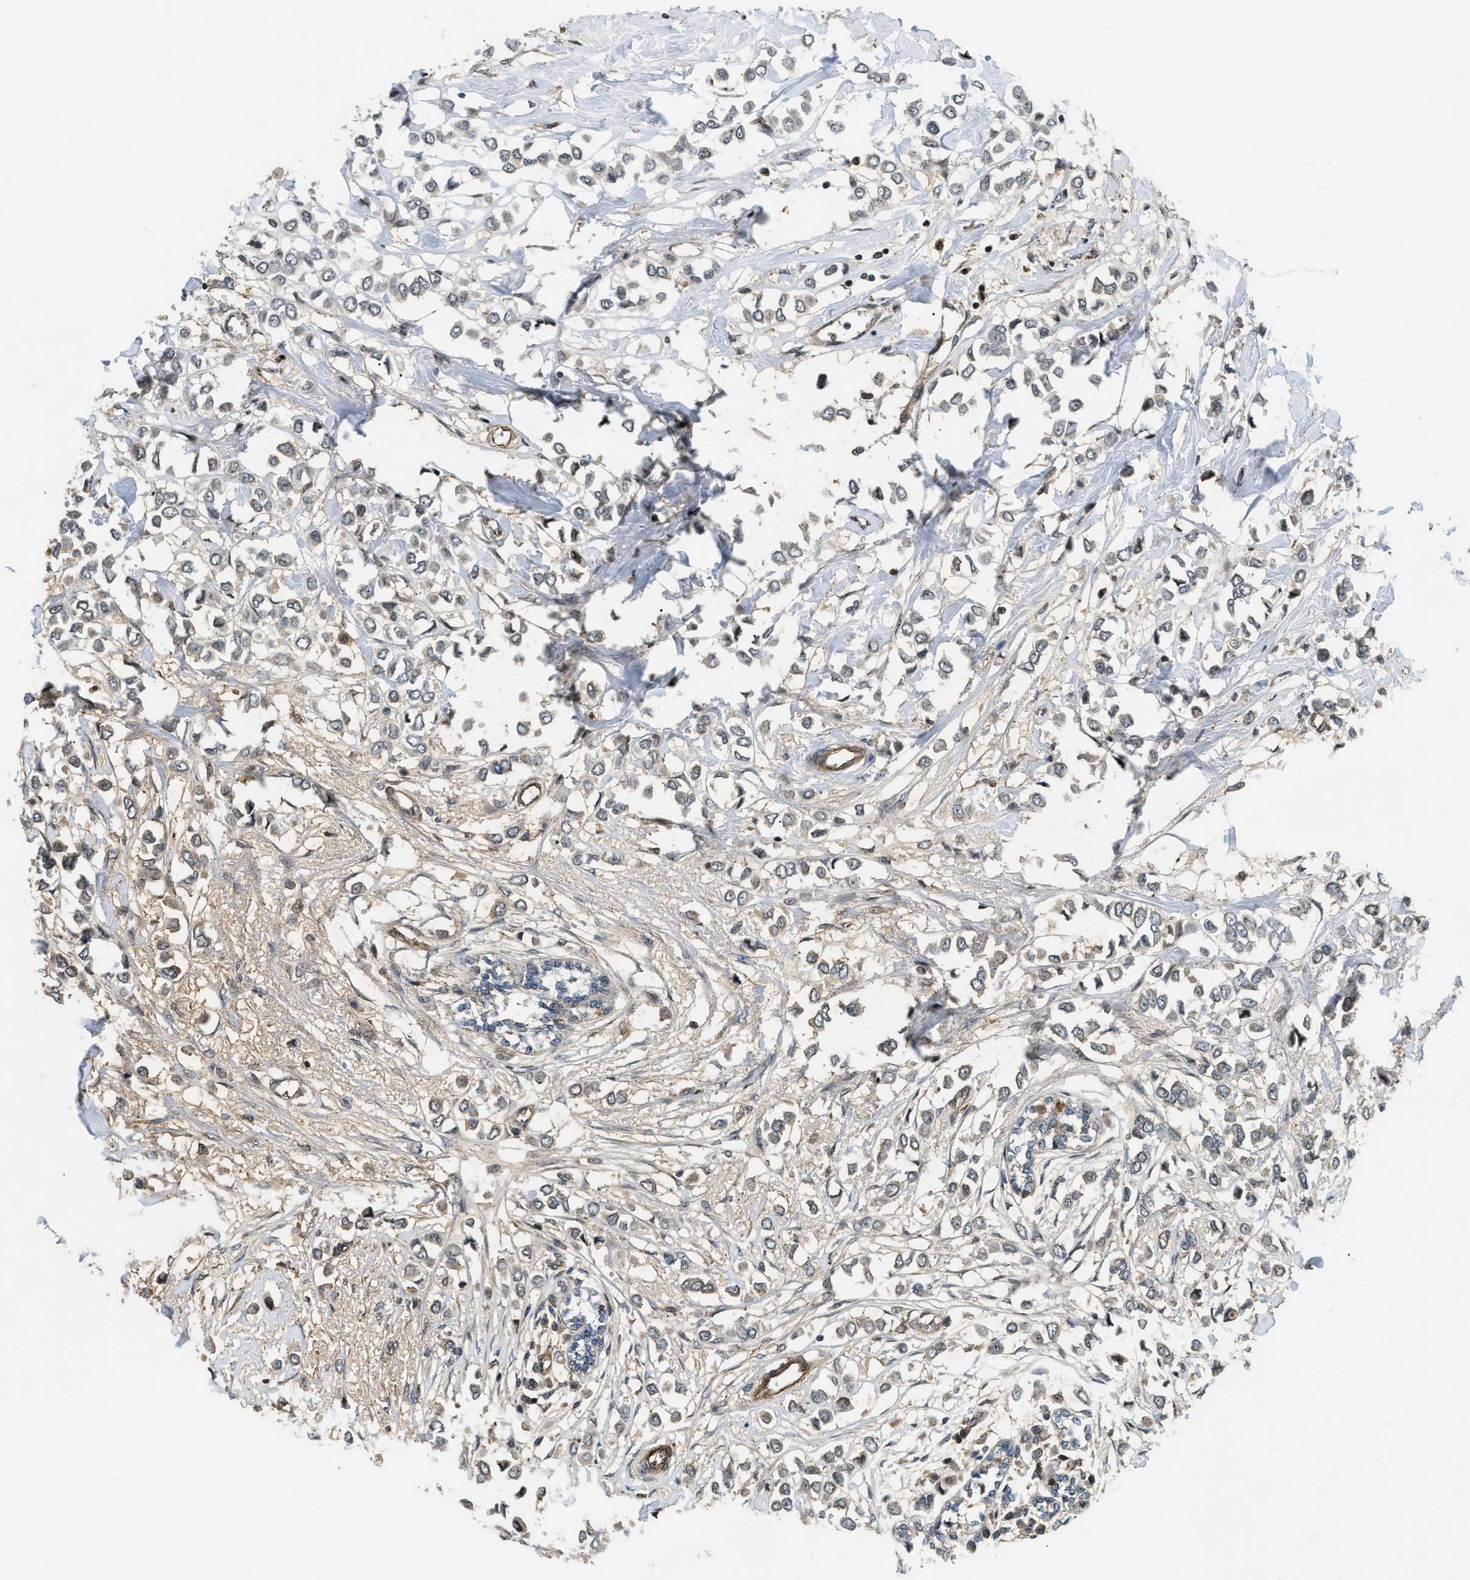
{"staining": {"intensity": "negative", "quantity": "none", "location": "none"}, "tissue": "breast cancer", "cell_type": "Tumor cells", "image_type": "cancer", "snomed": [{"axis": "morphology", "description": "Lobular carcinoma"}, {"axis": "topography", "description": "Breast"}], "caption": "This is an immunohistochemistry micrograph of breast cancer. There is no staining in tumor cells.", "gene": "LTA4H", "patient": {"sex": "female", "age": 51}}